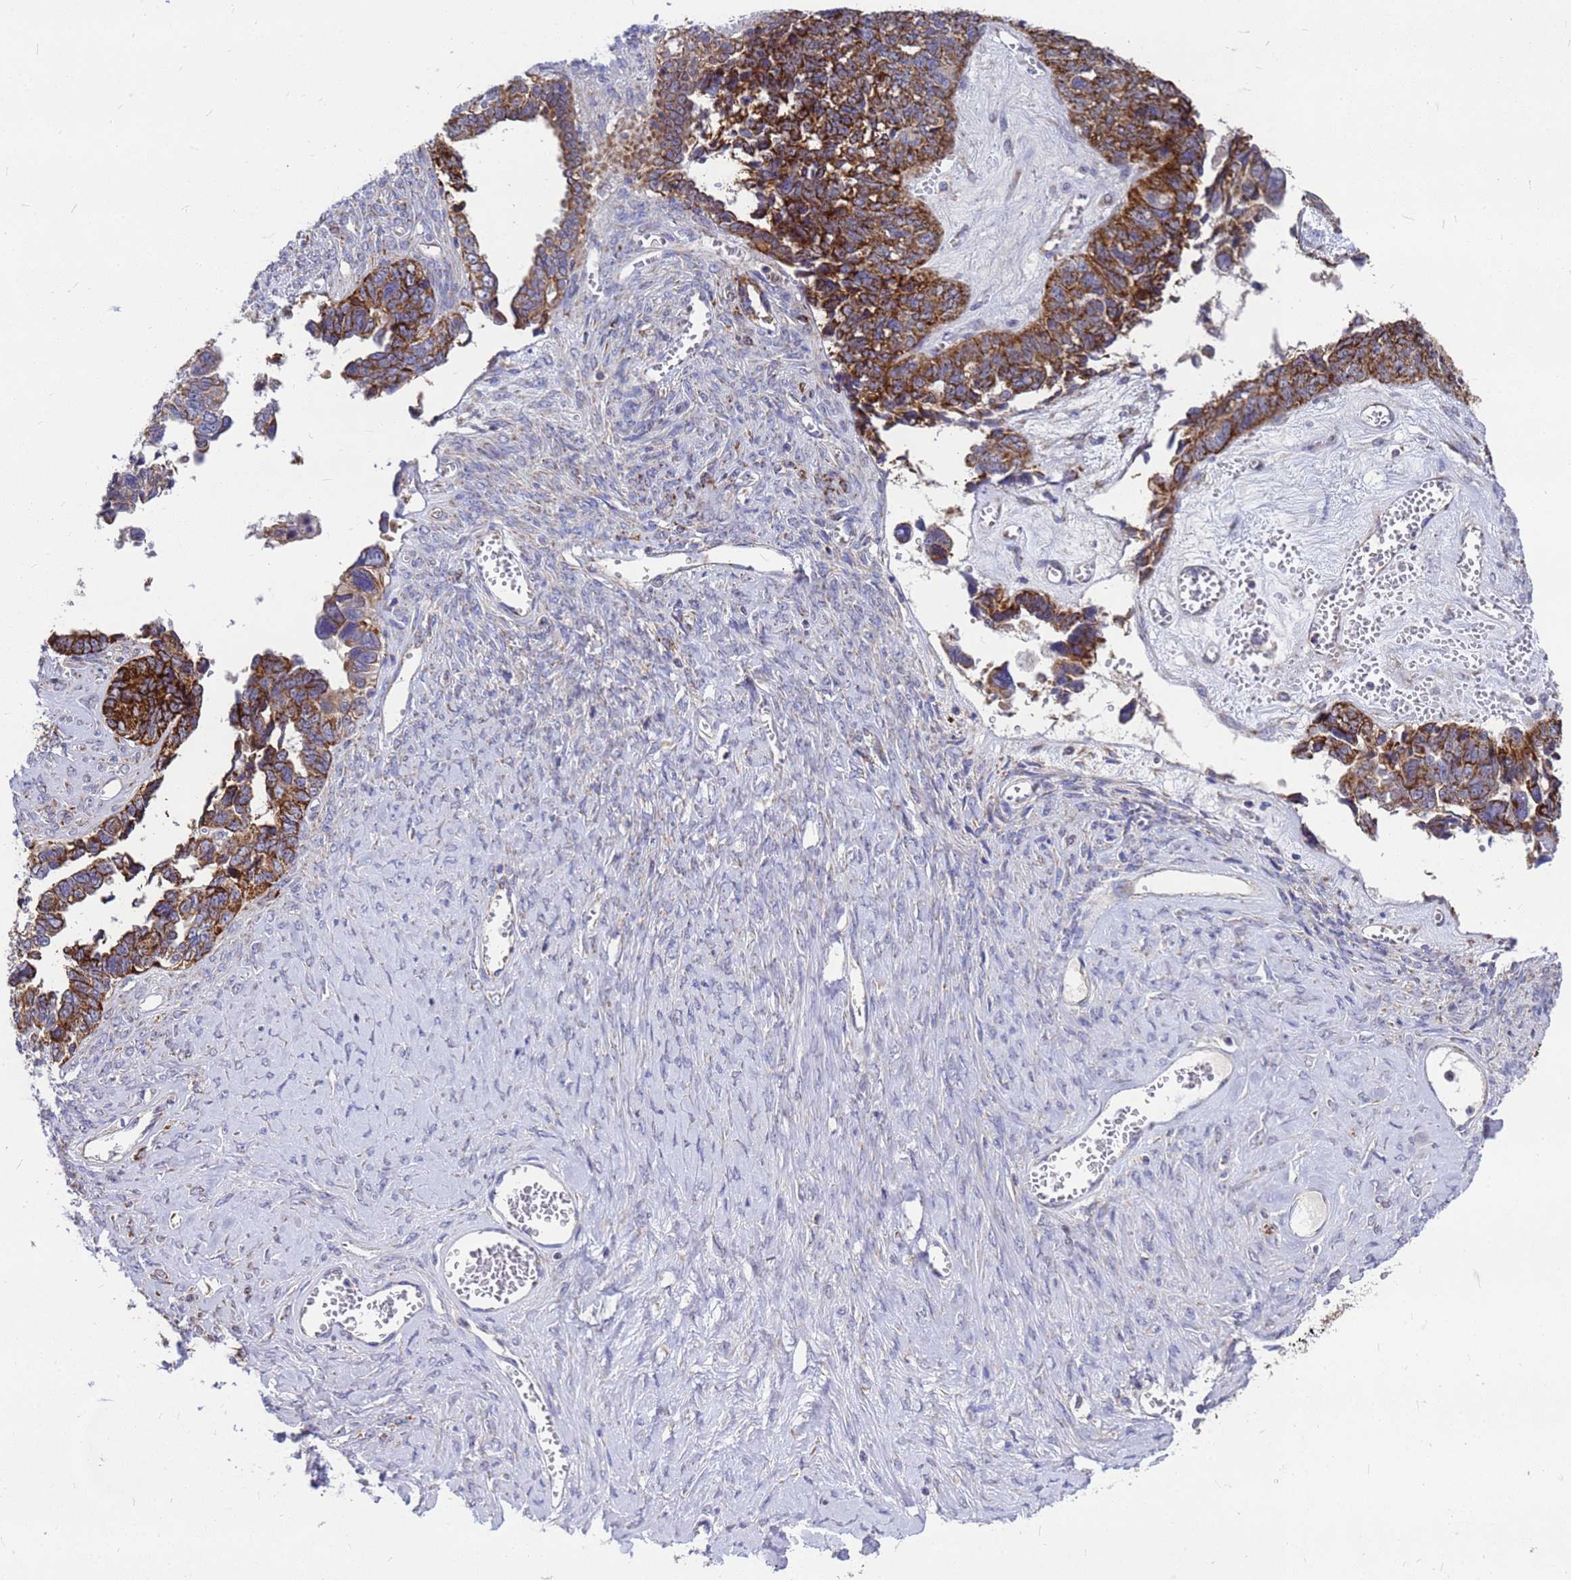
{"staining": {"intensity": "moderate", "quantity": ">75%", "location": "cytoplasmic/membranous"}, "tissue": "ovarian cancer", "cell_type": "Tumor cells", "image_type": "cancer", "snomed": [{"axis": "morphology", "description": "Cystadenocarcinoma, serous, NOS"}, {"axis": "topography", "description": "Ovary"}], "caption": "Immunohistochemical staining of human ovarian cancer (serous cystadenocarcinoma) reveals moderate cytoplasmic/membranous protein positivity in about >75% of tumor cells.", "gene": "CMC4", "patient": {"sex": "female", "age": 79}}